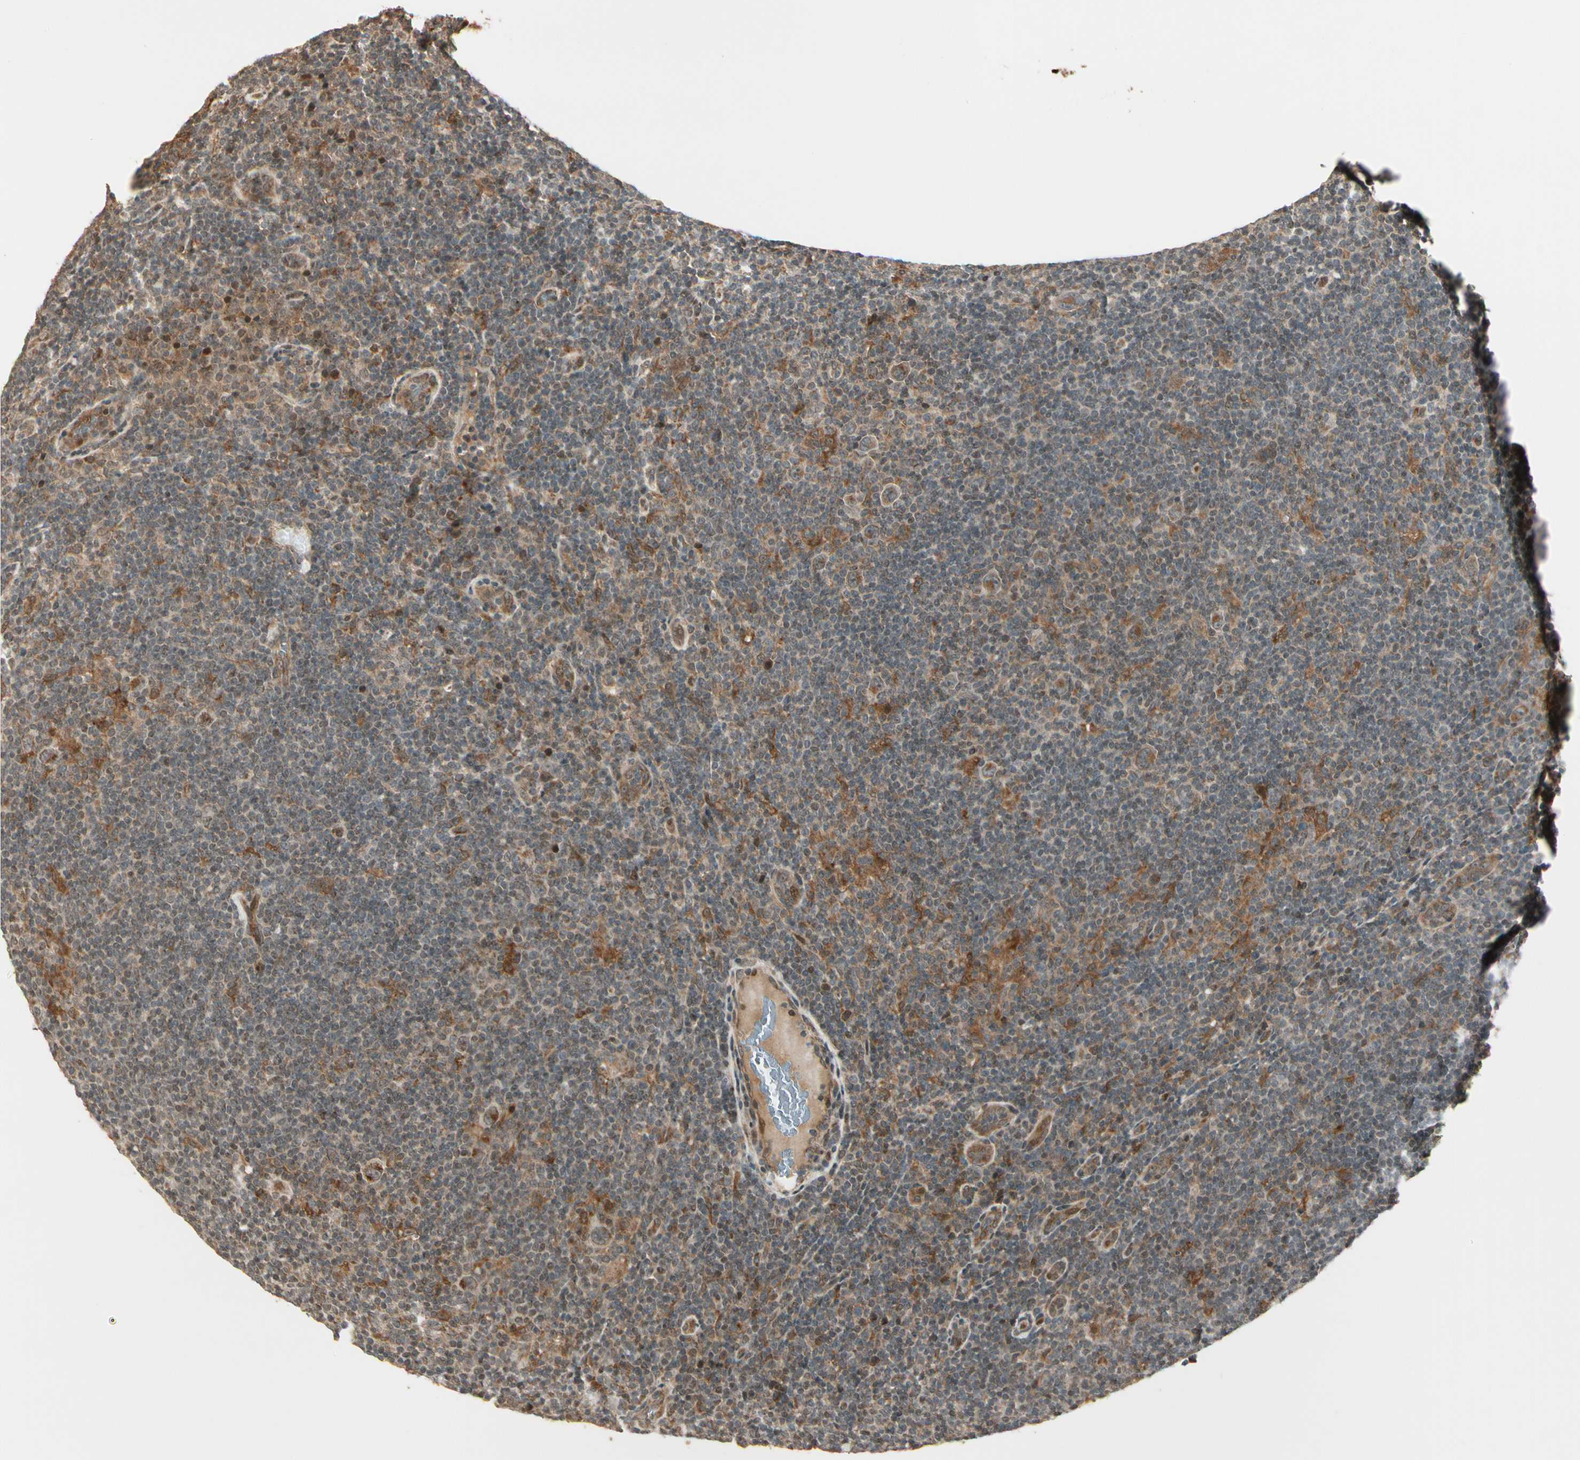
{"staining": {"intensity": "moderate", "quantity": ">75%", "location": "cytoplasmic/membranous"}, "tissue": "lymphoma", "cell_type": "Tumor cells", "image_type": "cancer", "snomed": [{"axis": "morphology", "description": "Hodgkin's disease, NOS"}, {"axis": "topography", "description": "Lymph node"}], "caption": "Brown immunohistochemical staining in lymphoma displays moderate cytoplasmic/membranous staining in about >75% of tumor cells.", "gene": "GLUL", "patient": {"sex": "female", "age": 57}}